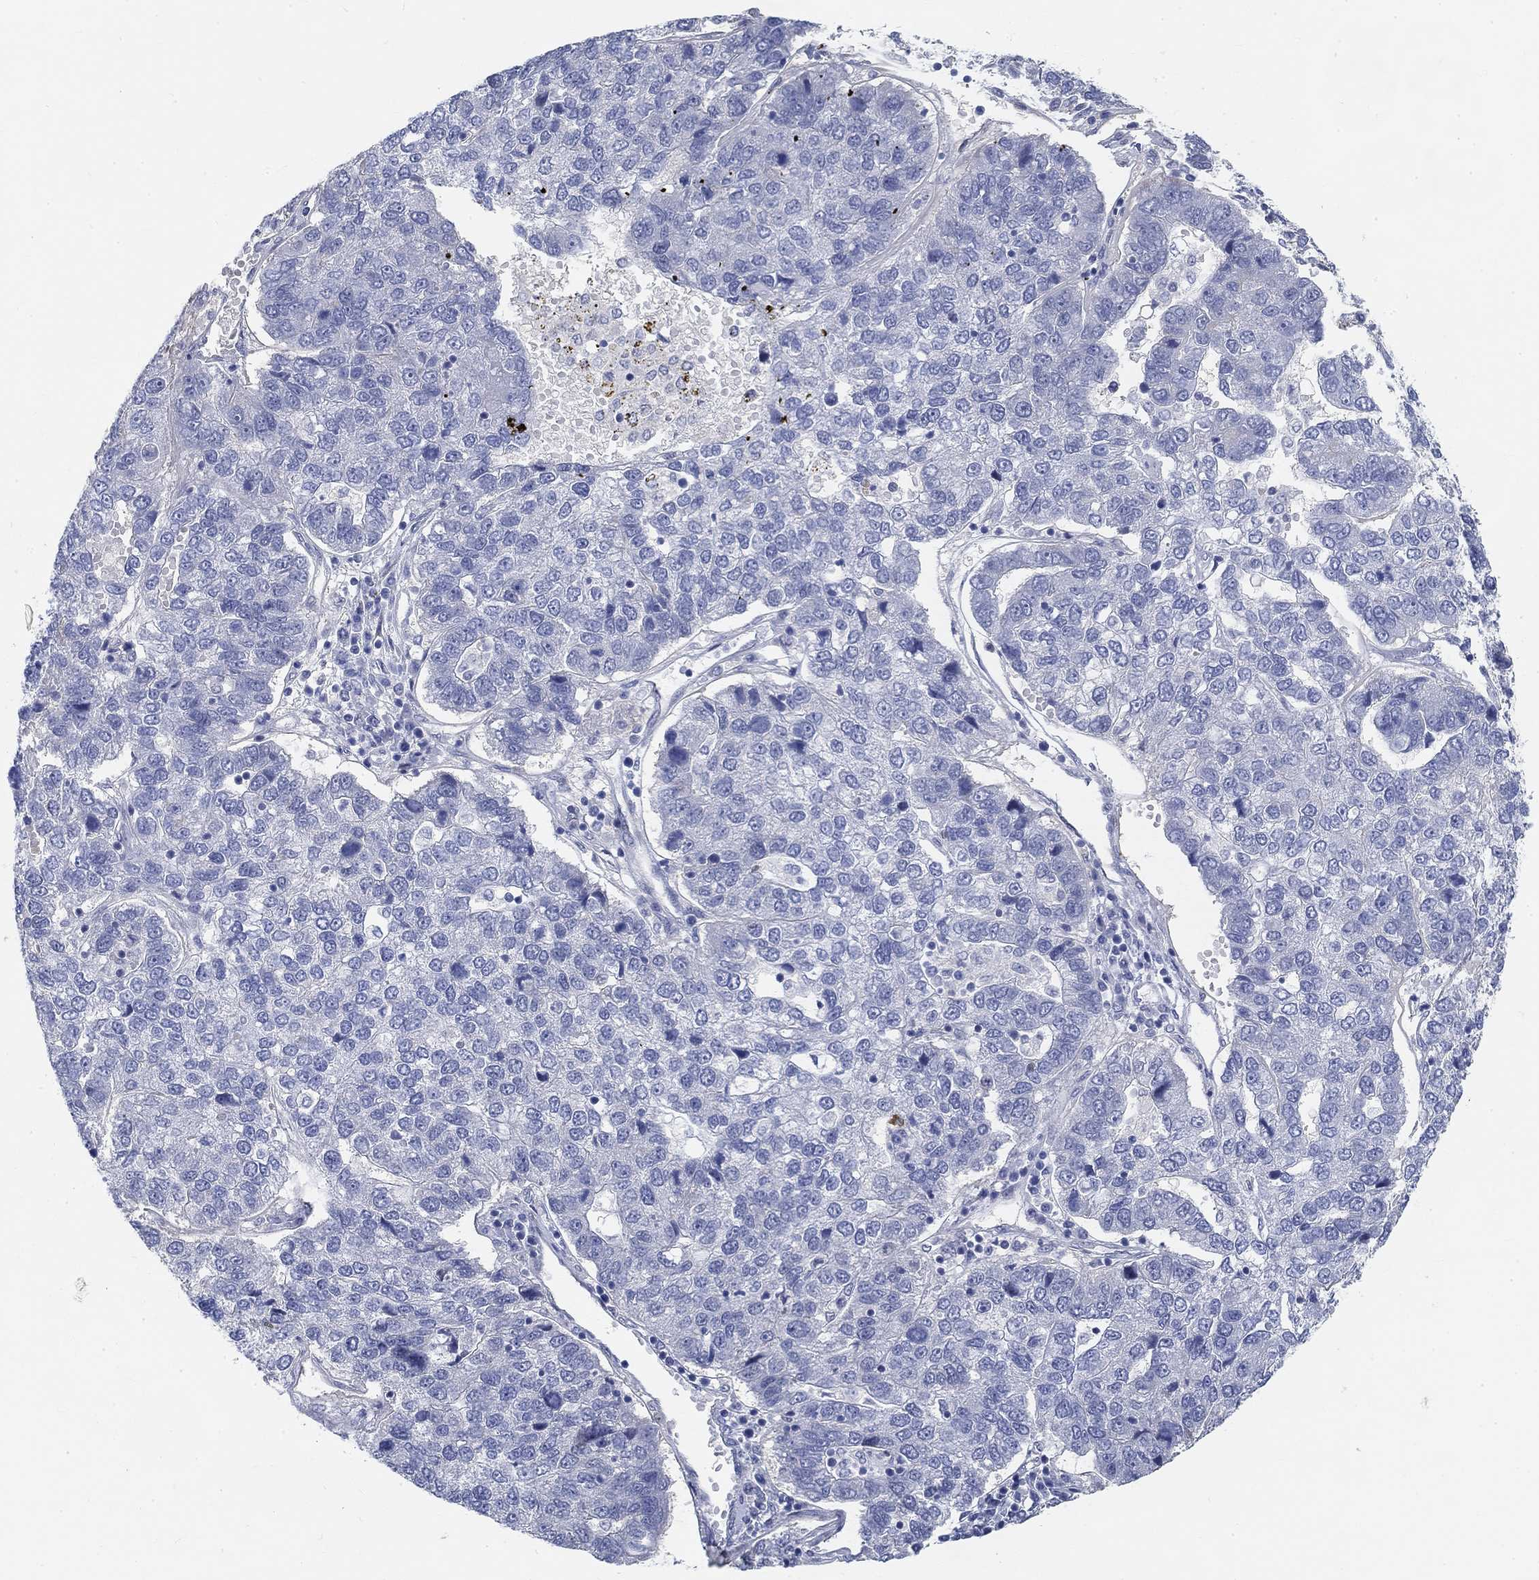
{"staining": {"intensity": "moderate", "quantity": "<25%", "location": "nuclear"}, "tissue": "pancreatic cancer", "cell_type": "Tumor cells", "image_type": "cancer", "snomed": [{"axis": "morphology", "description": "Adenocarcinoma, NOS"}, {"axis": "topography", "description": "Pancreas"}], "caption": "Adenocarcinoma (pancreatic) stained with immunohistochemistry (IHC) shows moderate nuclear staining in about <25% of tumor cells.", "gene": "SNTG2", "patient": {"sex": "female", "age": 61}}